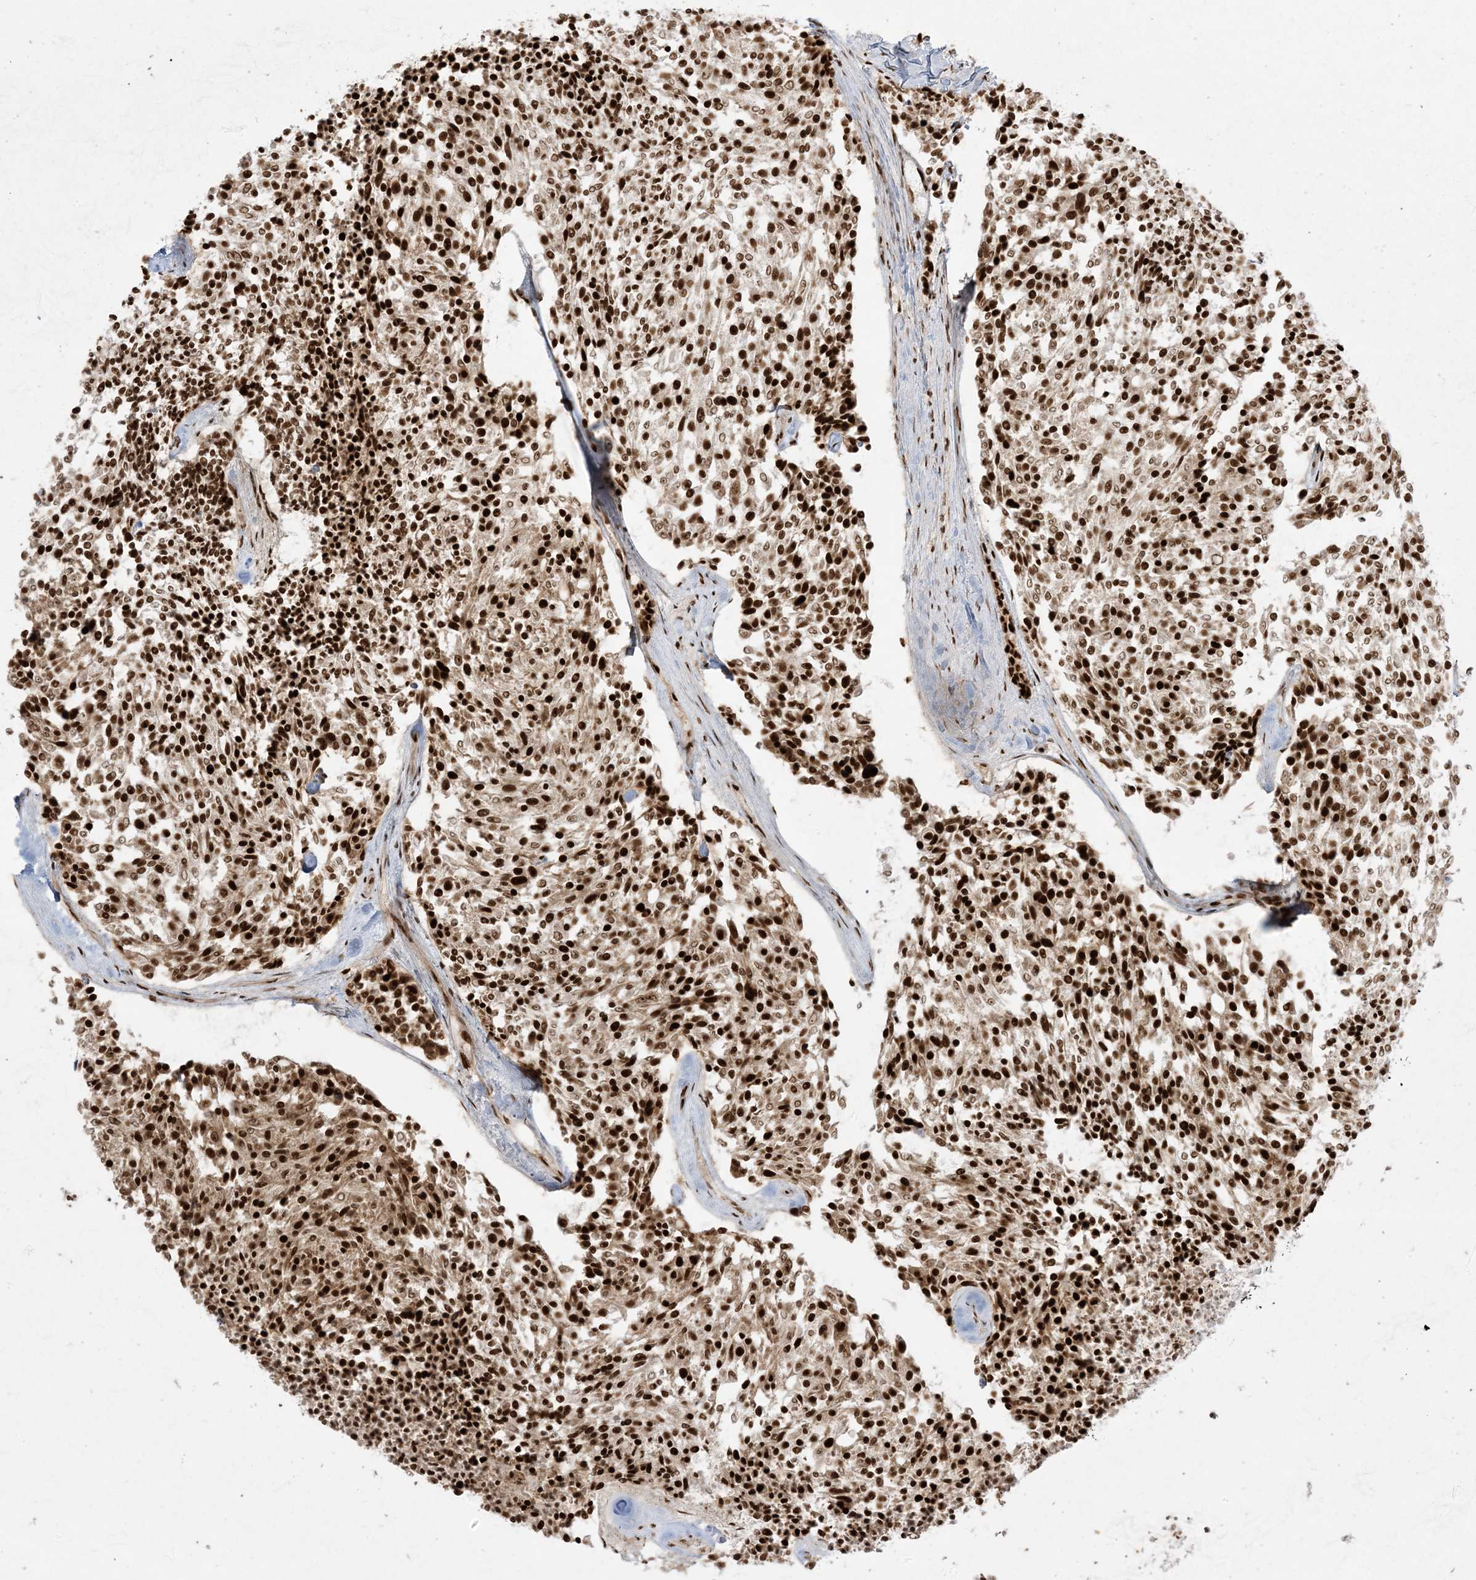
{"staining": {"intensity": "strong", "quantity": ">75%", "location": "nuclear"}, "tissue": "carcinoid", "cell_type": "Tumor cells", "image_type": "cancer", "snomed": [{"axis": "morphology", "description": "Carcinoid, malignant, NOS"}, {"axis": "topography", "description": "Pancreas"}], "caption": "Tumor cells display high levels of strong nuclear expression in about >75% of cells in carcinoid (malignant).", "gene": "RBM10", "patient": {"sex": "female", "age": 54}}